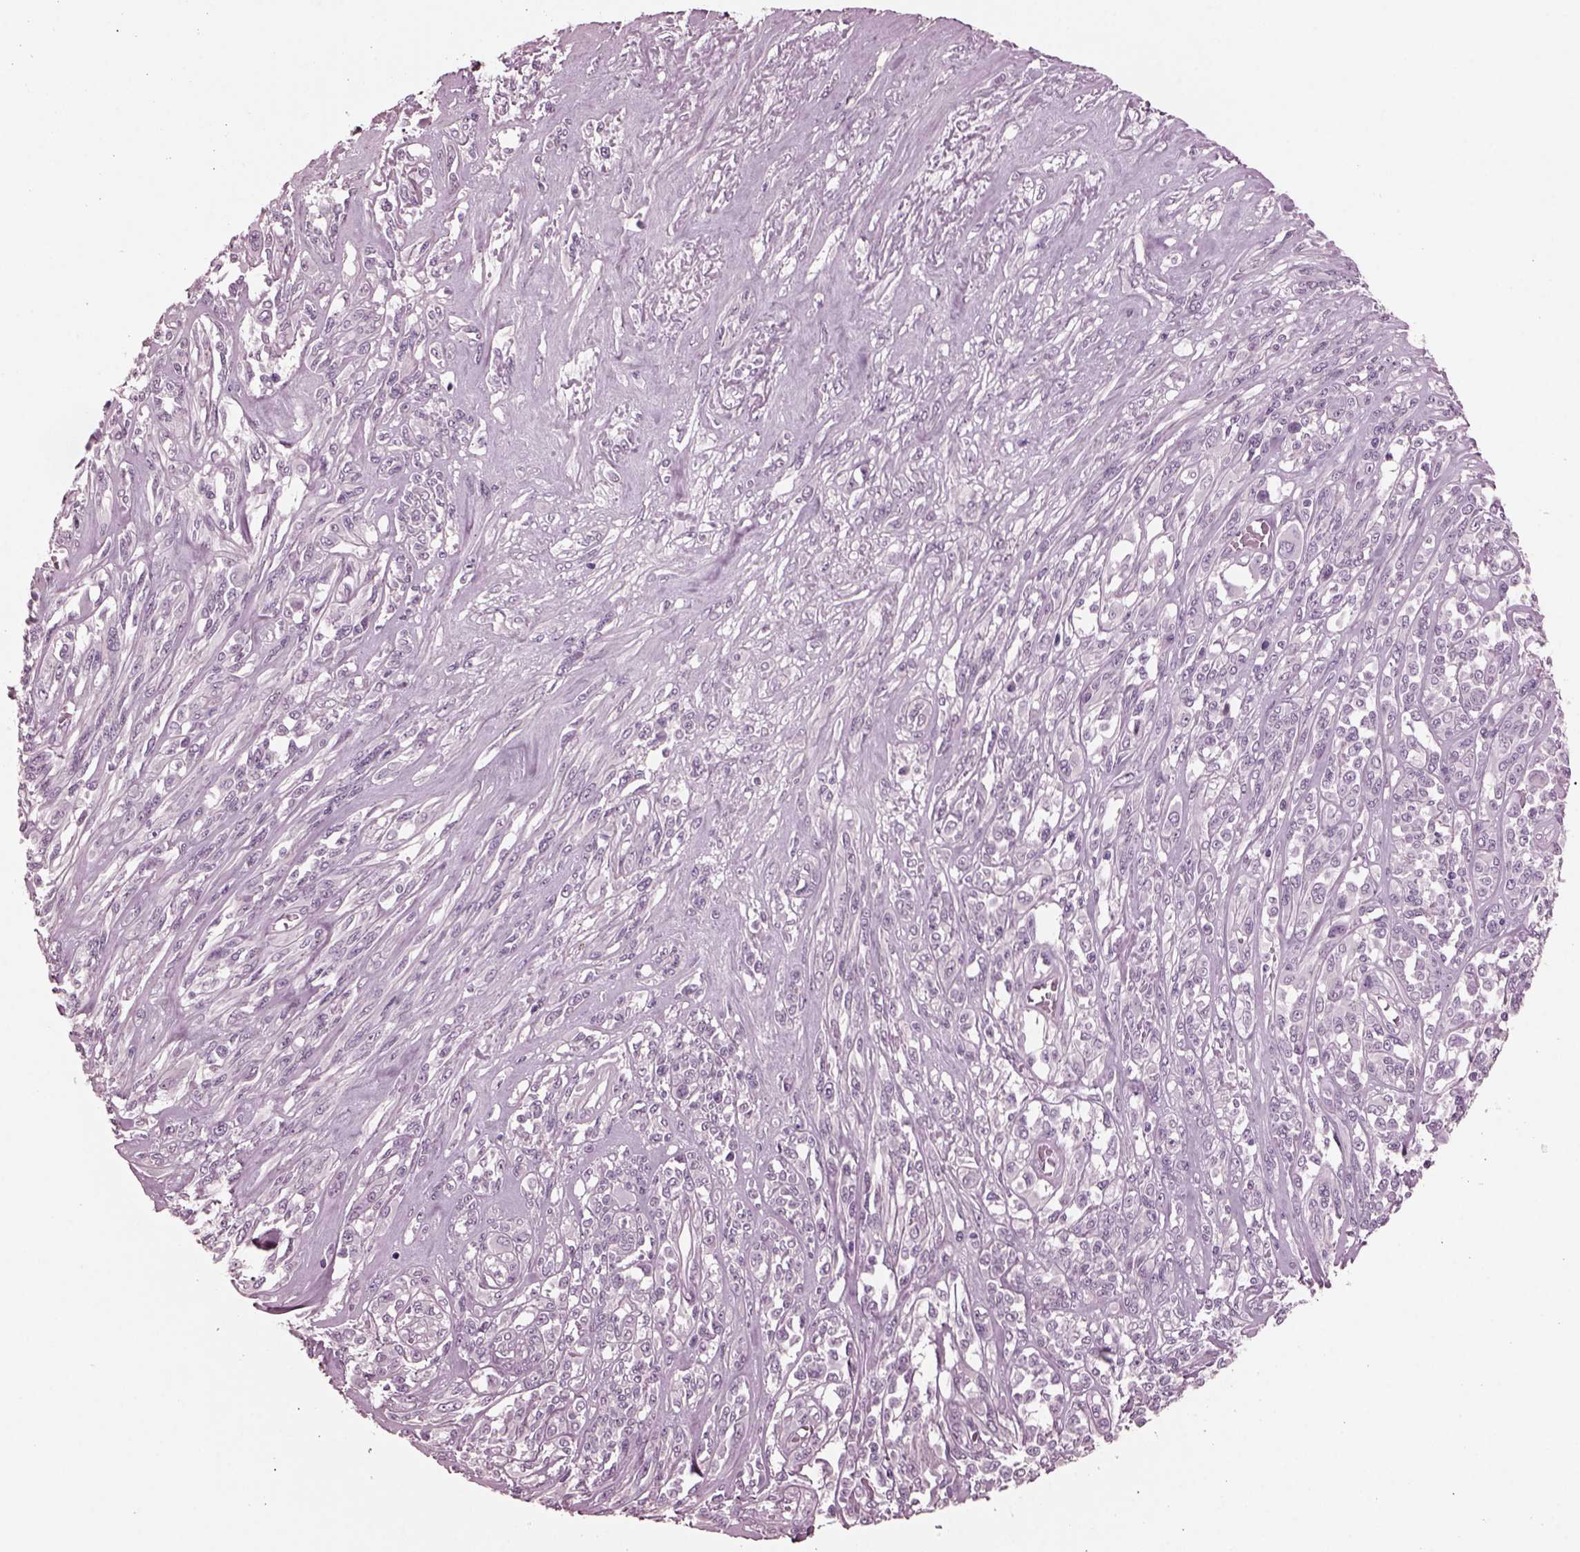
{"staining": {"intensity": "negative", "quantity": "none", "location": "none"}, "tissue": "melanoma", "cell_type": "Tumor cells", "image_type": "cancer", "snomed": [{"axis": "morphology", "description": "Malignant melanoma, NOS"}, {"axis": "topography", "description": "Skin"}], "caption": "Immunohistochemical staining of human malignant melanoma displays no significant positivity in tumor cells.", "gene": "MIB2", "patient": {"sex": "female", "age": 91}}